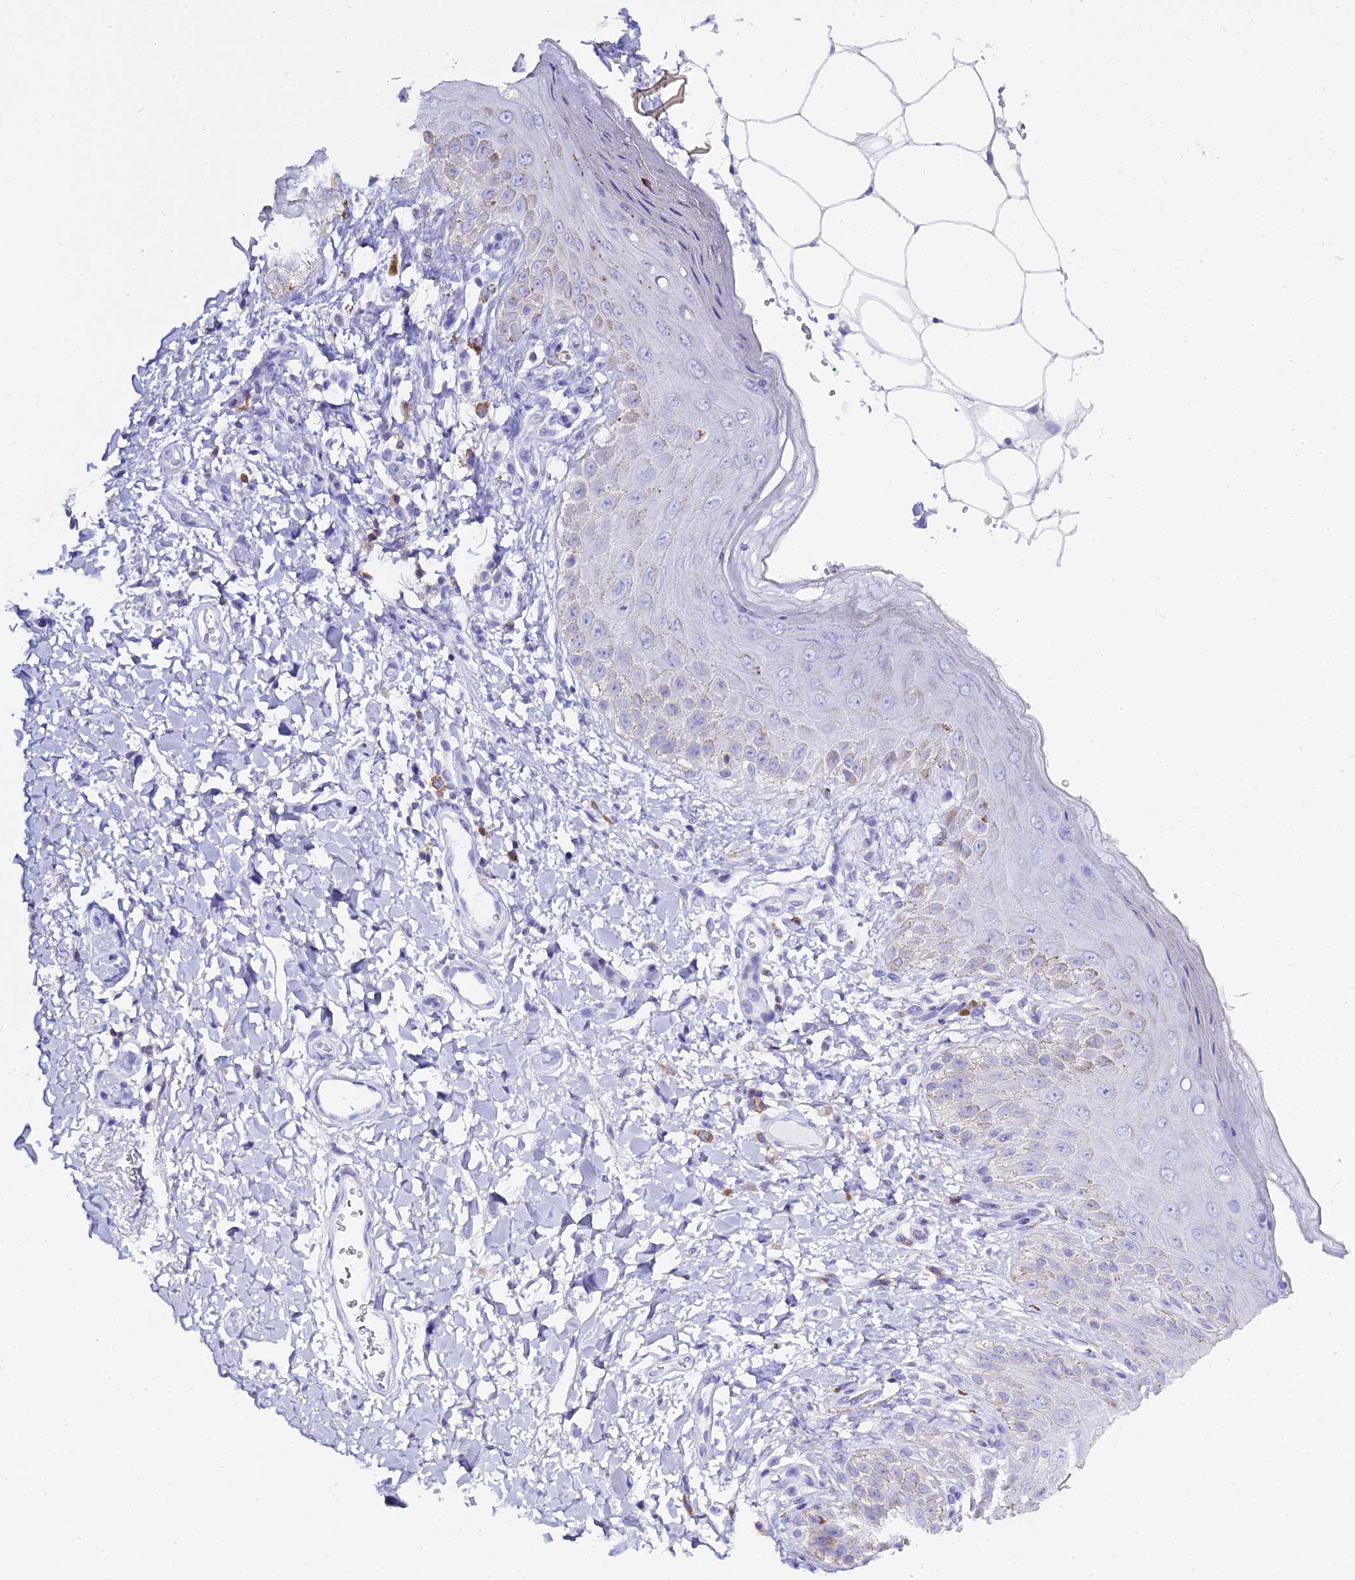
{"staining": {"intensity": "negative", "quantity": "none", "location": "none"}, "tissue": "skin", "cell_type": "Epidermal cells", "image_type": "normal", "snomed": [{"axis": "morphology", "description": "Normal tissue, NOS"}, {"axis": "topography", "description": "Anal"}], "caption": "A high-resolution histopathology image shows IHC staining of unremarkable skin, which reveals no significant expression in epidermal cells. (Brightfield microscopy of DAB (3,3'-diaminobenzidine) immunohistochemistry (IHC) at high magnification).", "gene": "CD5", "patient": {"sex": "male", "age": 44}}